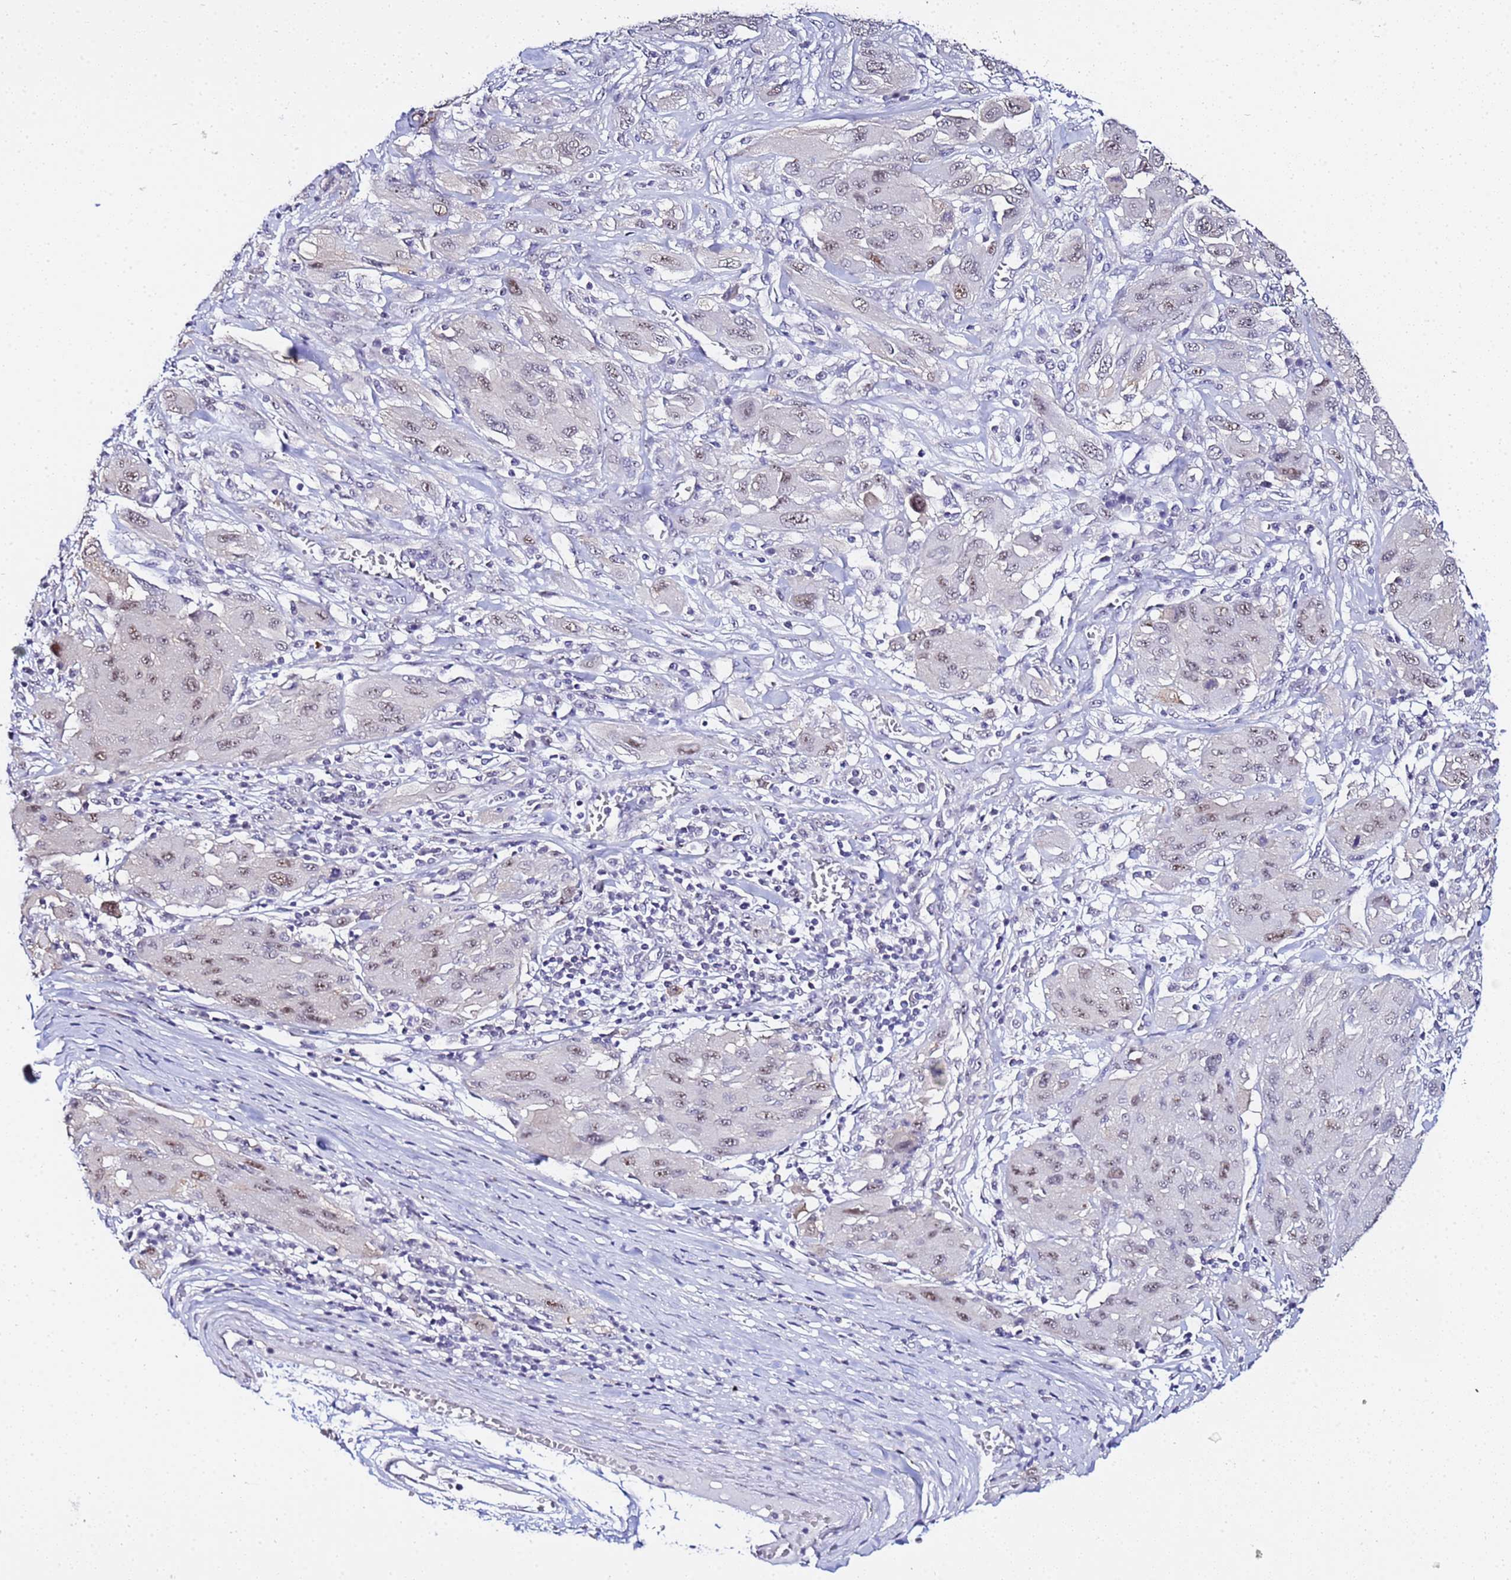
{"staining": {"intensity": "weak", "quantity": "25%-75%", "location": "nuclear"}, "tissue": "melanoma", "cell_type": "Tumor cells", "image_type": "cancer", "snomed": [{"axis": "morphology", "description": "Malignant melanoma, NOS"}, {"axis": "topography", "description": "Skin"}], "caption": "Immunohistochemical staining of human malignant melanoma reveals low levels of weak nuclear protein expression in about 25%-75% of tumor cells.", "gene": "ACTL6B", "patient": {"sex": "female", "age": 91}}